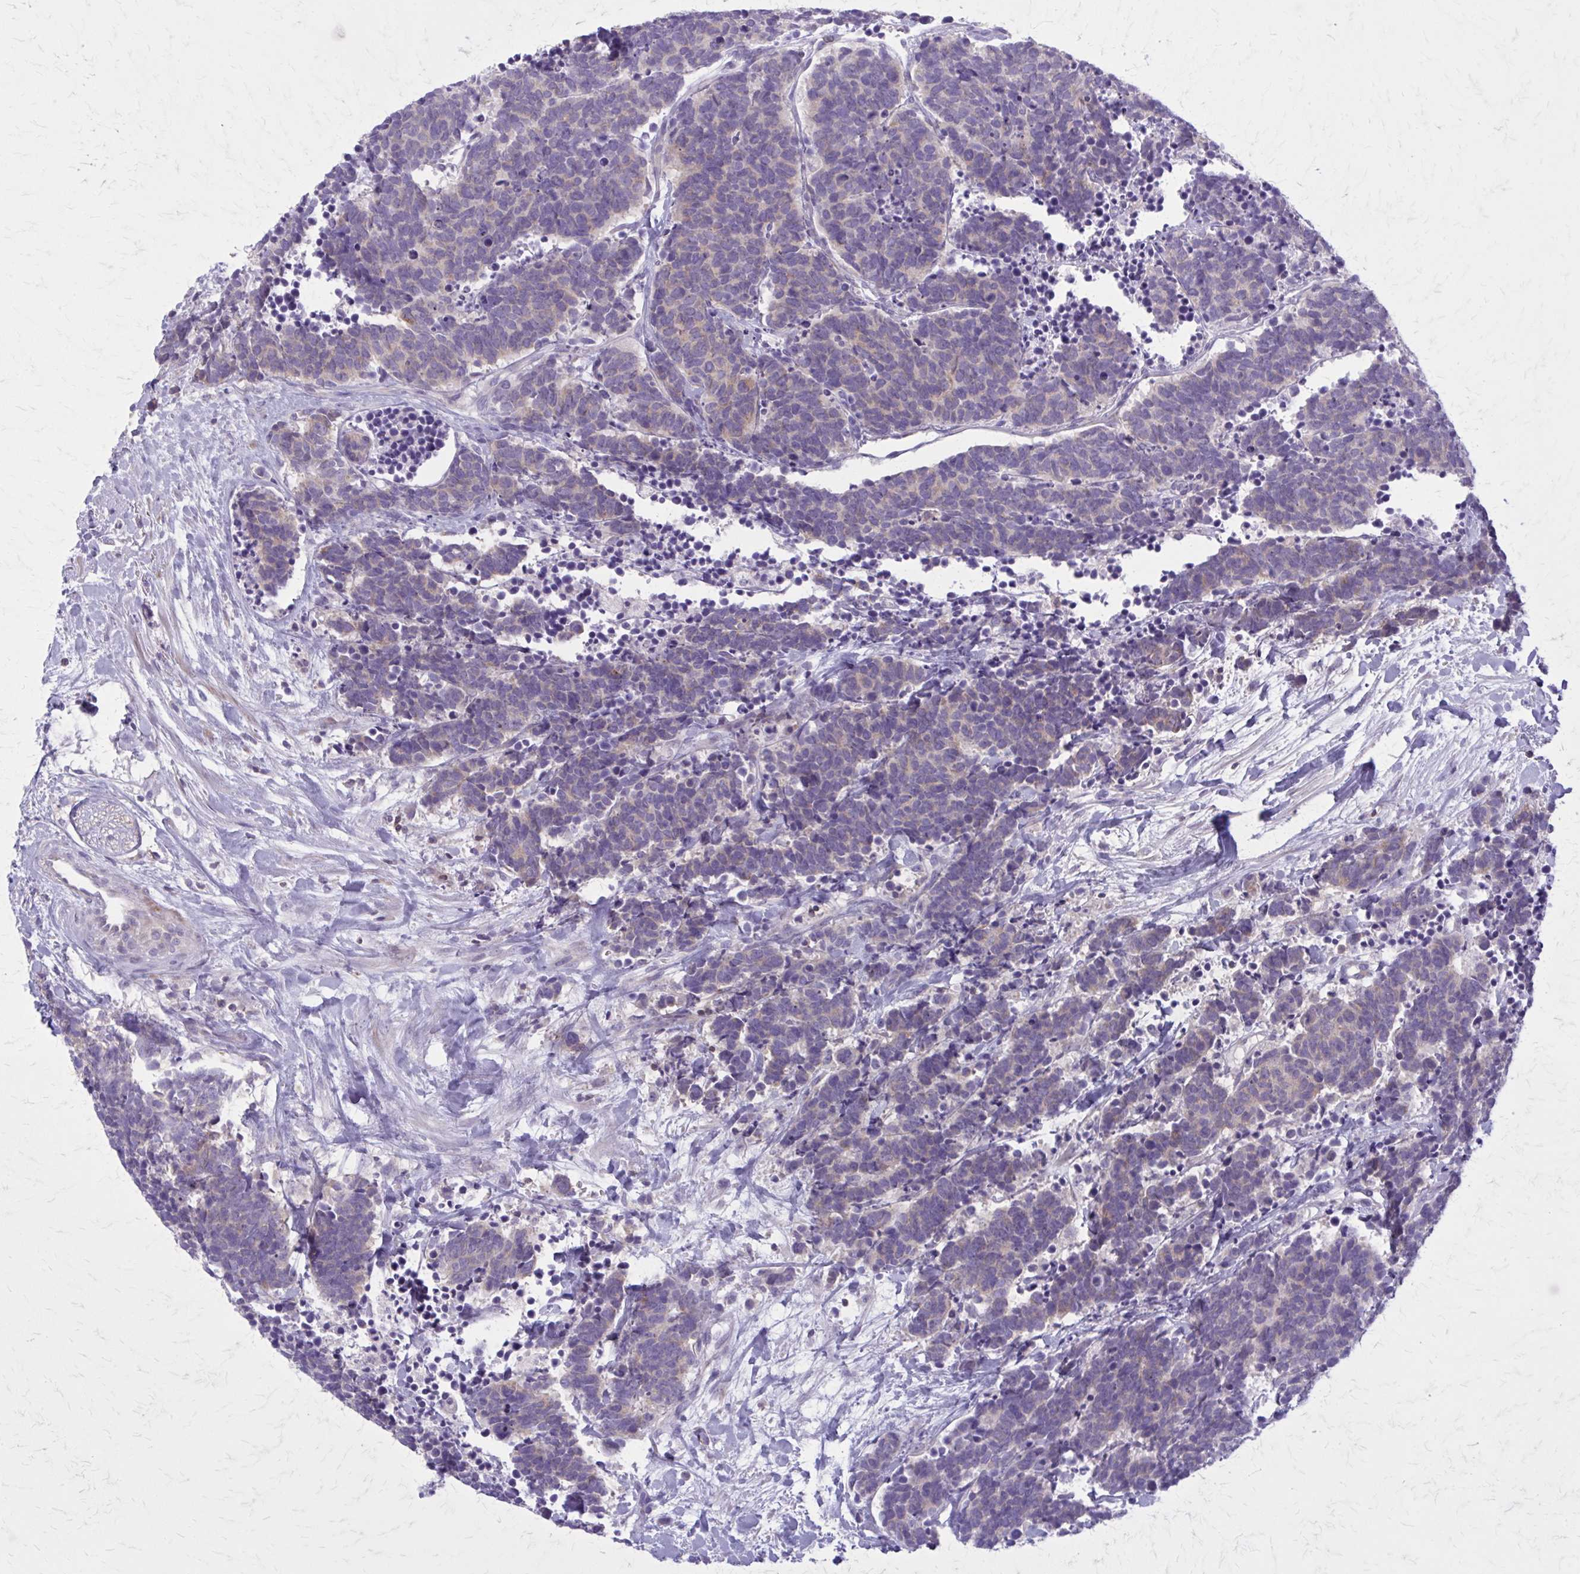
{"staining": {"intensity": "weak", "quantity": "<25%", "location": "cytoplasmic/membranous"}, "tissue": "carcinoid", "cell_type": "Tumor cells", "image_type": "cancer", "snomed": [{"axis": "morphology", "description": "Carcinoma, NOS"}, {"axis": "morphology", "description": "Carcinoid, malignant, NOS"}, {"axis": "topography", "description": "Prostate"}], "caption": "Immunohistochemistry micrograph of human carcinoma stained for a protein (brown), which exhibits no expression in tumor cells.", "gene": "PITPNM1", "patient": {"sex": "male", "age": 57}}